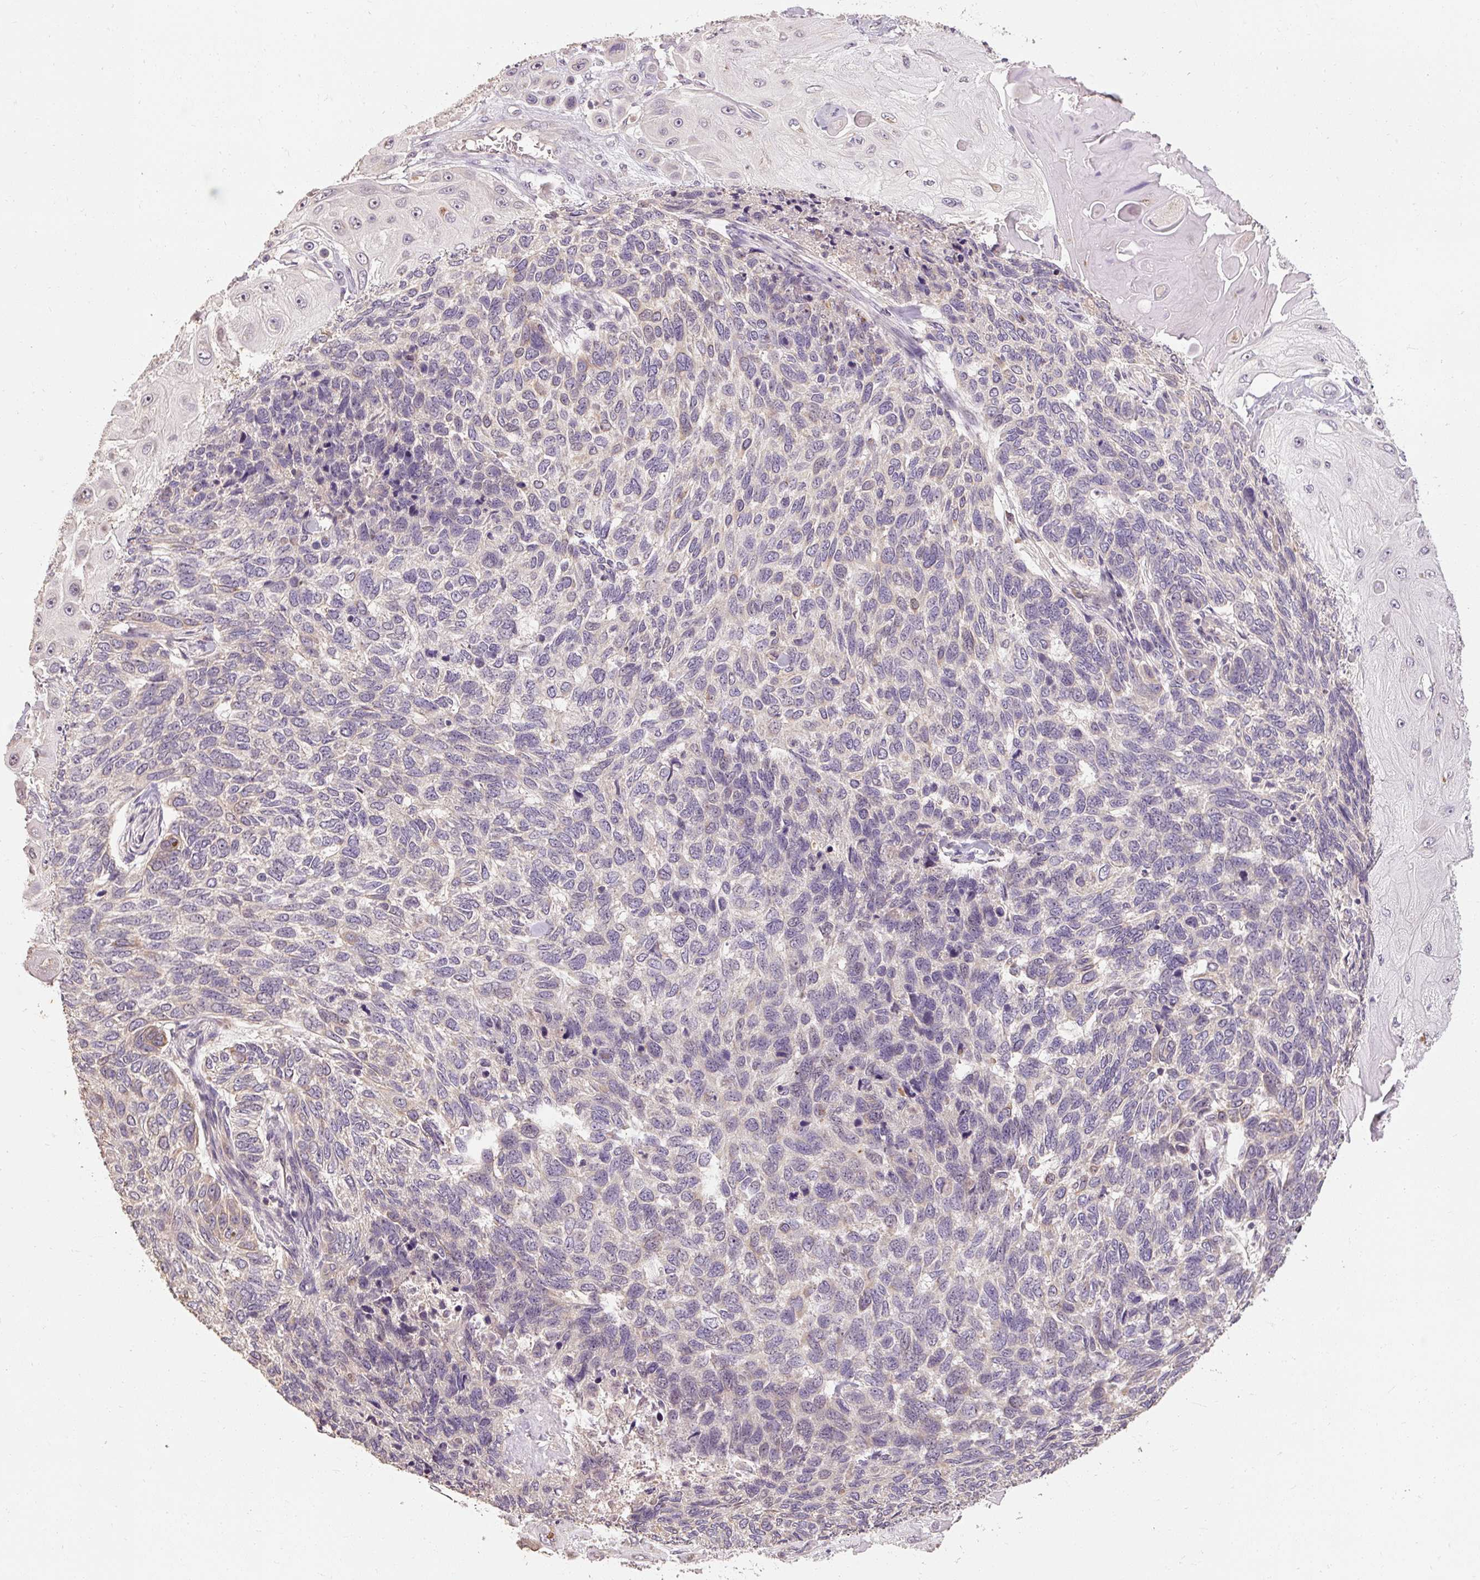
{"staining": {"intensity": "negative", "quantity": "none", "location": "none"}, "tissue": "skin cancer", "cell_type": "Tumor cells", "image_type": "cancer", "snomed": [{"axis": "morphology", "description": "Basal cell carcinoma"}, {"axis": "topography", "description": "Skin"}], "caption": "Protein analysis of basal cell carcinoma (skin) exhibits no significant expression in tumor cells.", "gene": "CFAP65", "patient": {"sex": "female", "age": 65}}